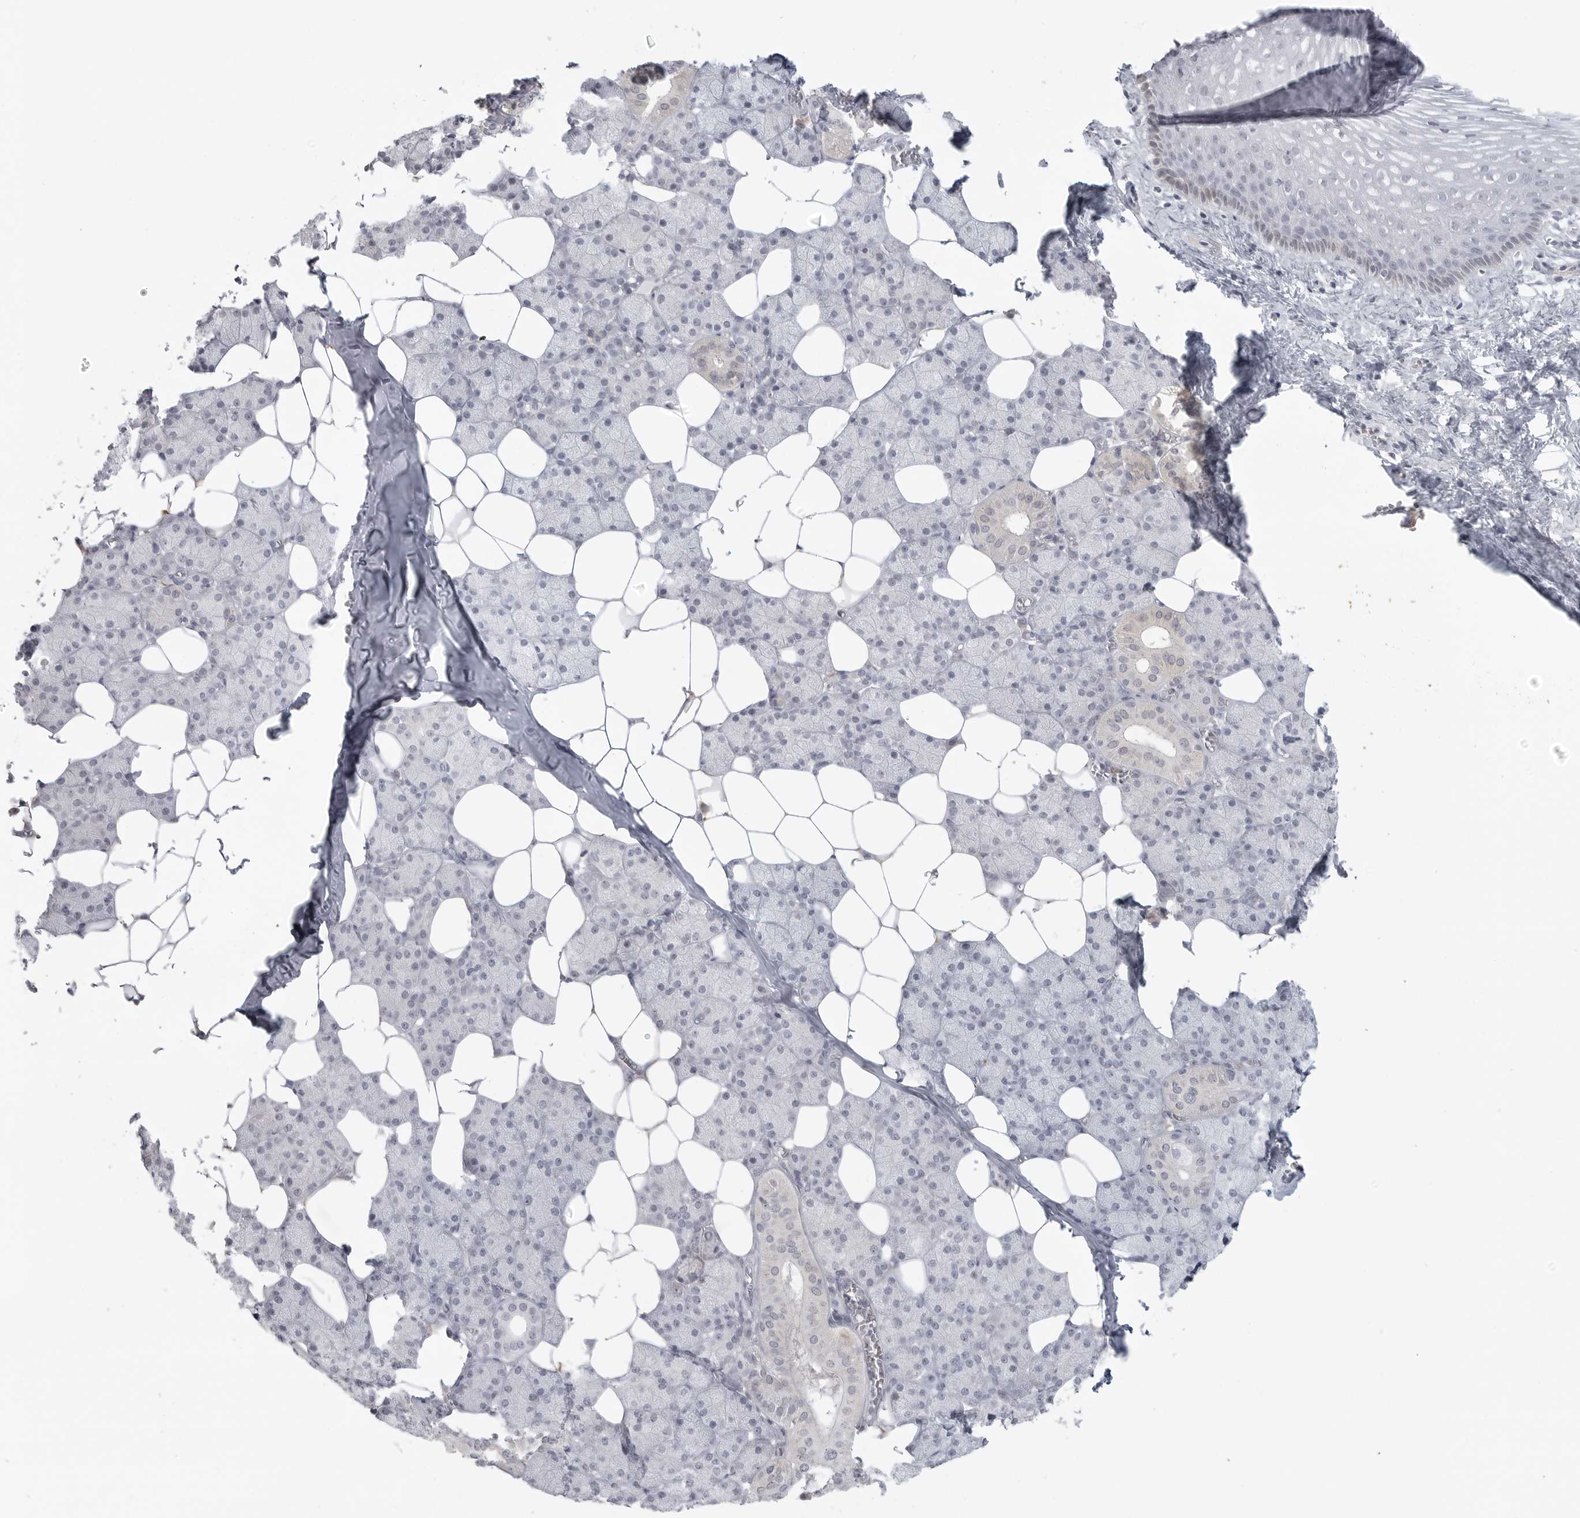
{"staining": {"intensity": "negative", "quantity": "none", "location": "none"}, "tissue": "salivary gland", "cell_type": "Glandular cells", "image_type": "normal", "snomed": [{"axis": "morphology", "description": "Normal tissue, NOS"}, {"axis": "topography", "description": "Salivary gland"}], "caption": "Immunohistochemistry (IHC) of benign salivary gland displays no expression in glandular cells. The staining was performed using DAB to visualize the protein expression in brown, while the nuclei were stained in blue with hematoxylin (Magnification: 20x).", "gene": "TCTN3", "patient": {"sex": "female", "age": 33}}